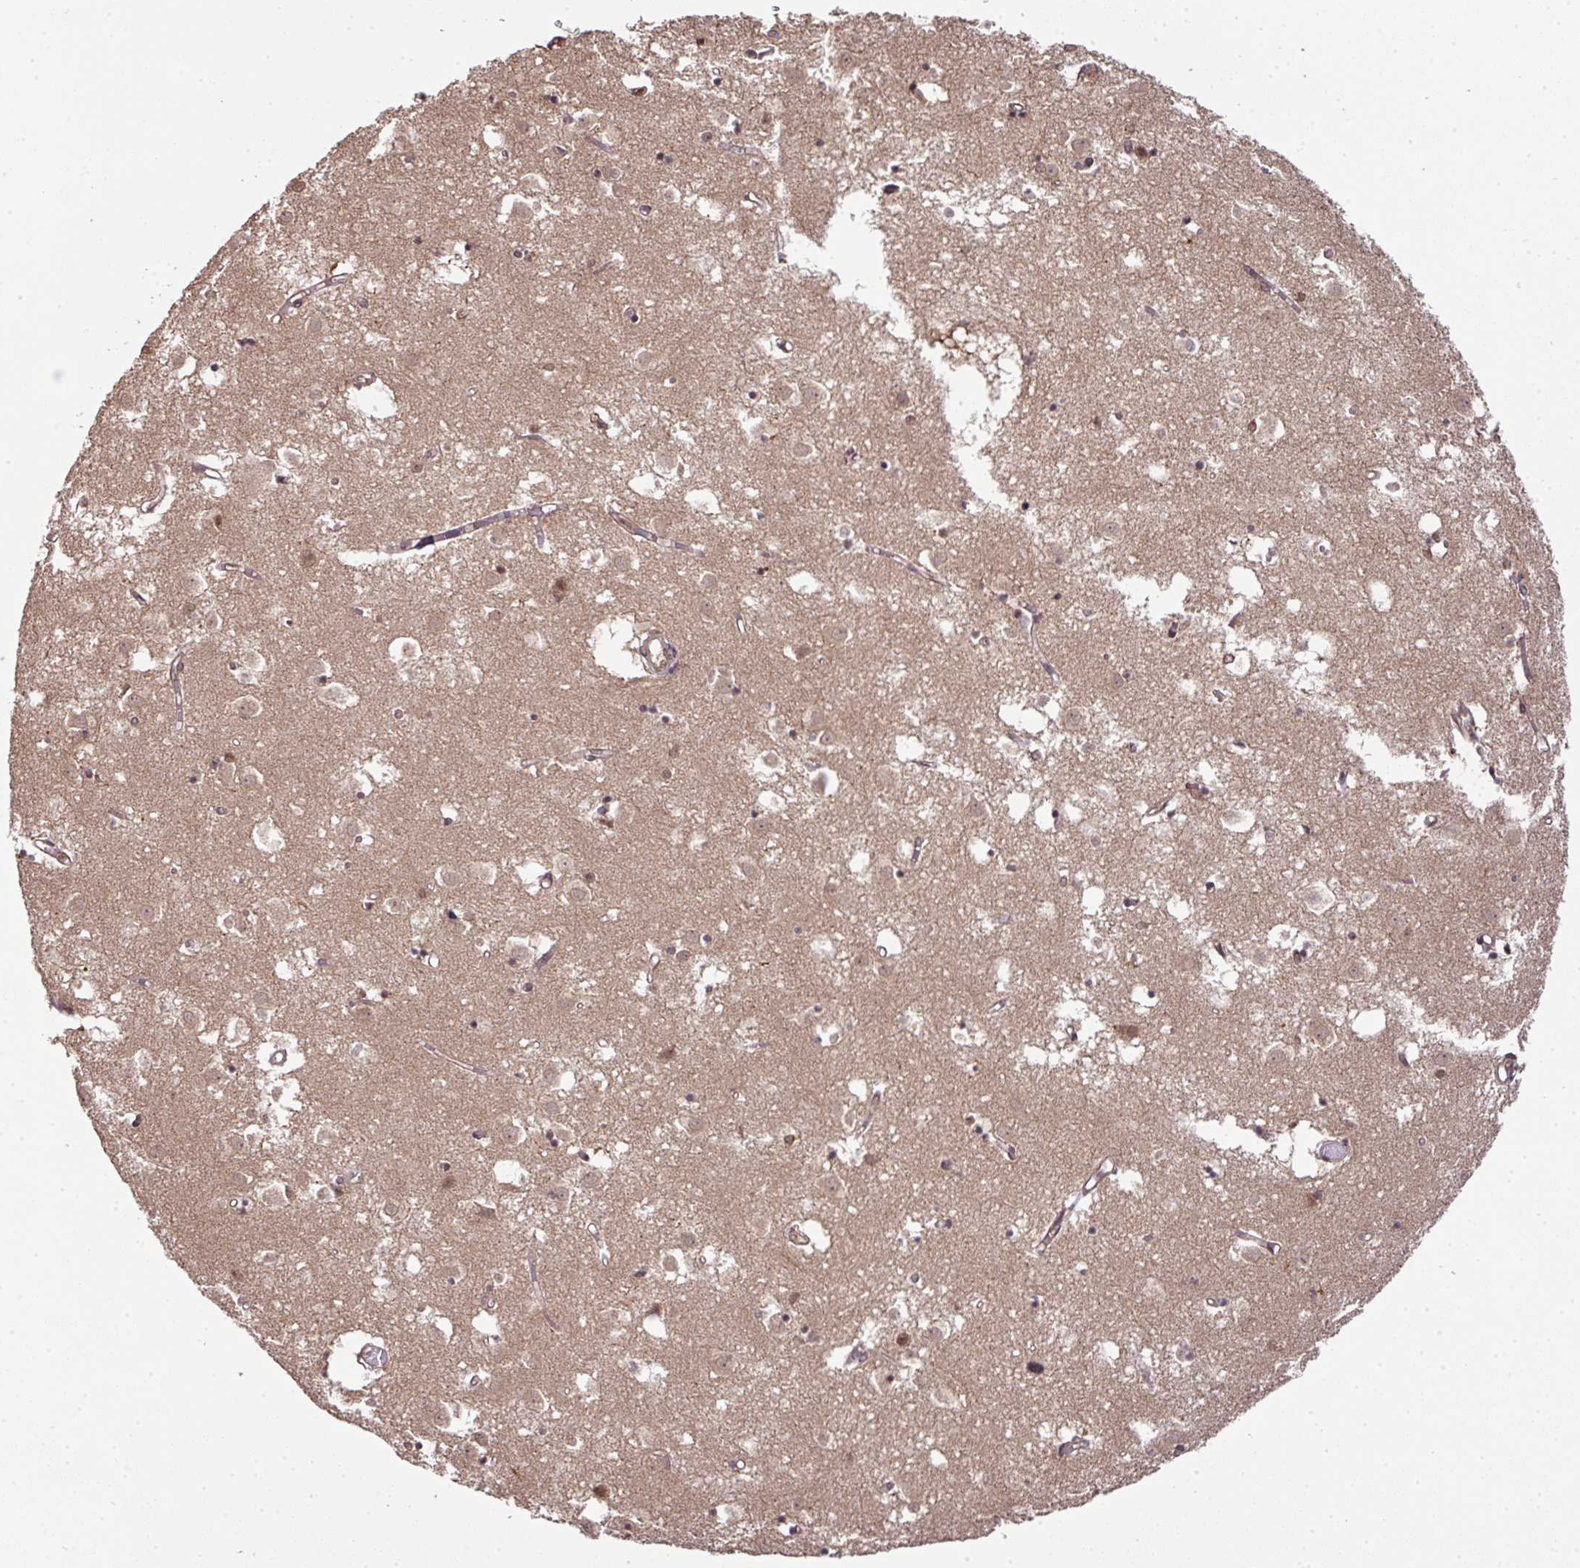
{"staining": {"intensity": "weak", "quantity": "25%-75%", "location": "cytoplasmic/membranous,nuclear"}, "tissue": "caudate", "cell_type": "Glial cells", "image_type": "normal", "snomed": [{"axis": "morphology", "description": "Normal tissue, NOS"}, {"axis": "topography", "description": "Lateral ventricle wall"}], "caption": "Immunohistochemical staining of normal caudate exhibits 25%-75% levels of weak cytoplasmic/membranous,nuclear protein staining in about 25%-75% of glial cells. (brown staining indicates protein expression, while blue staining denotes nuclei).", "gene": "ANKRD18A", "patient": {"sex": "male", "age": 70}}